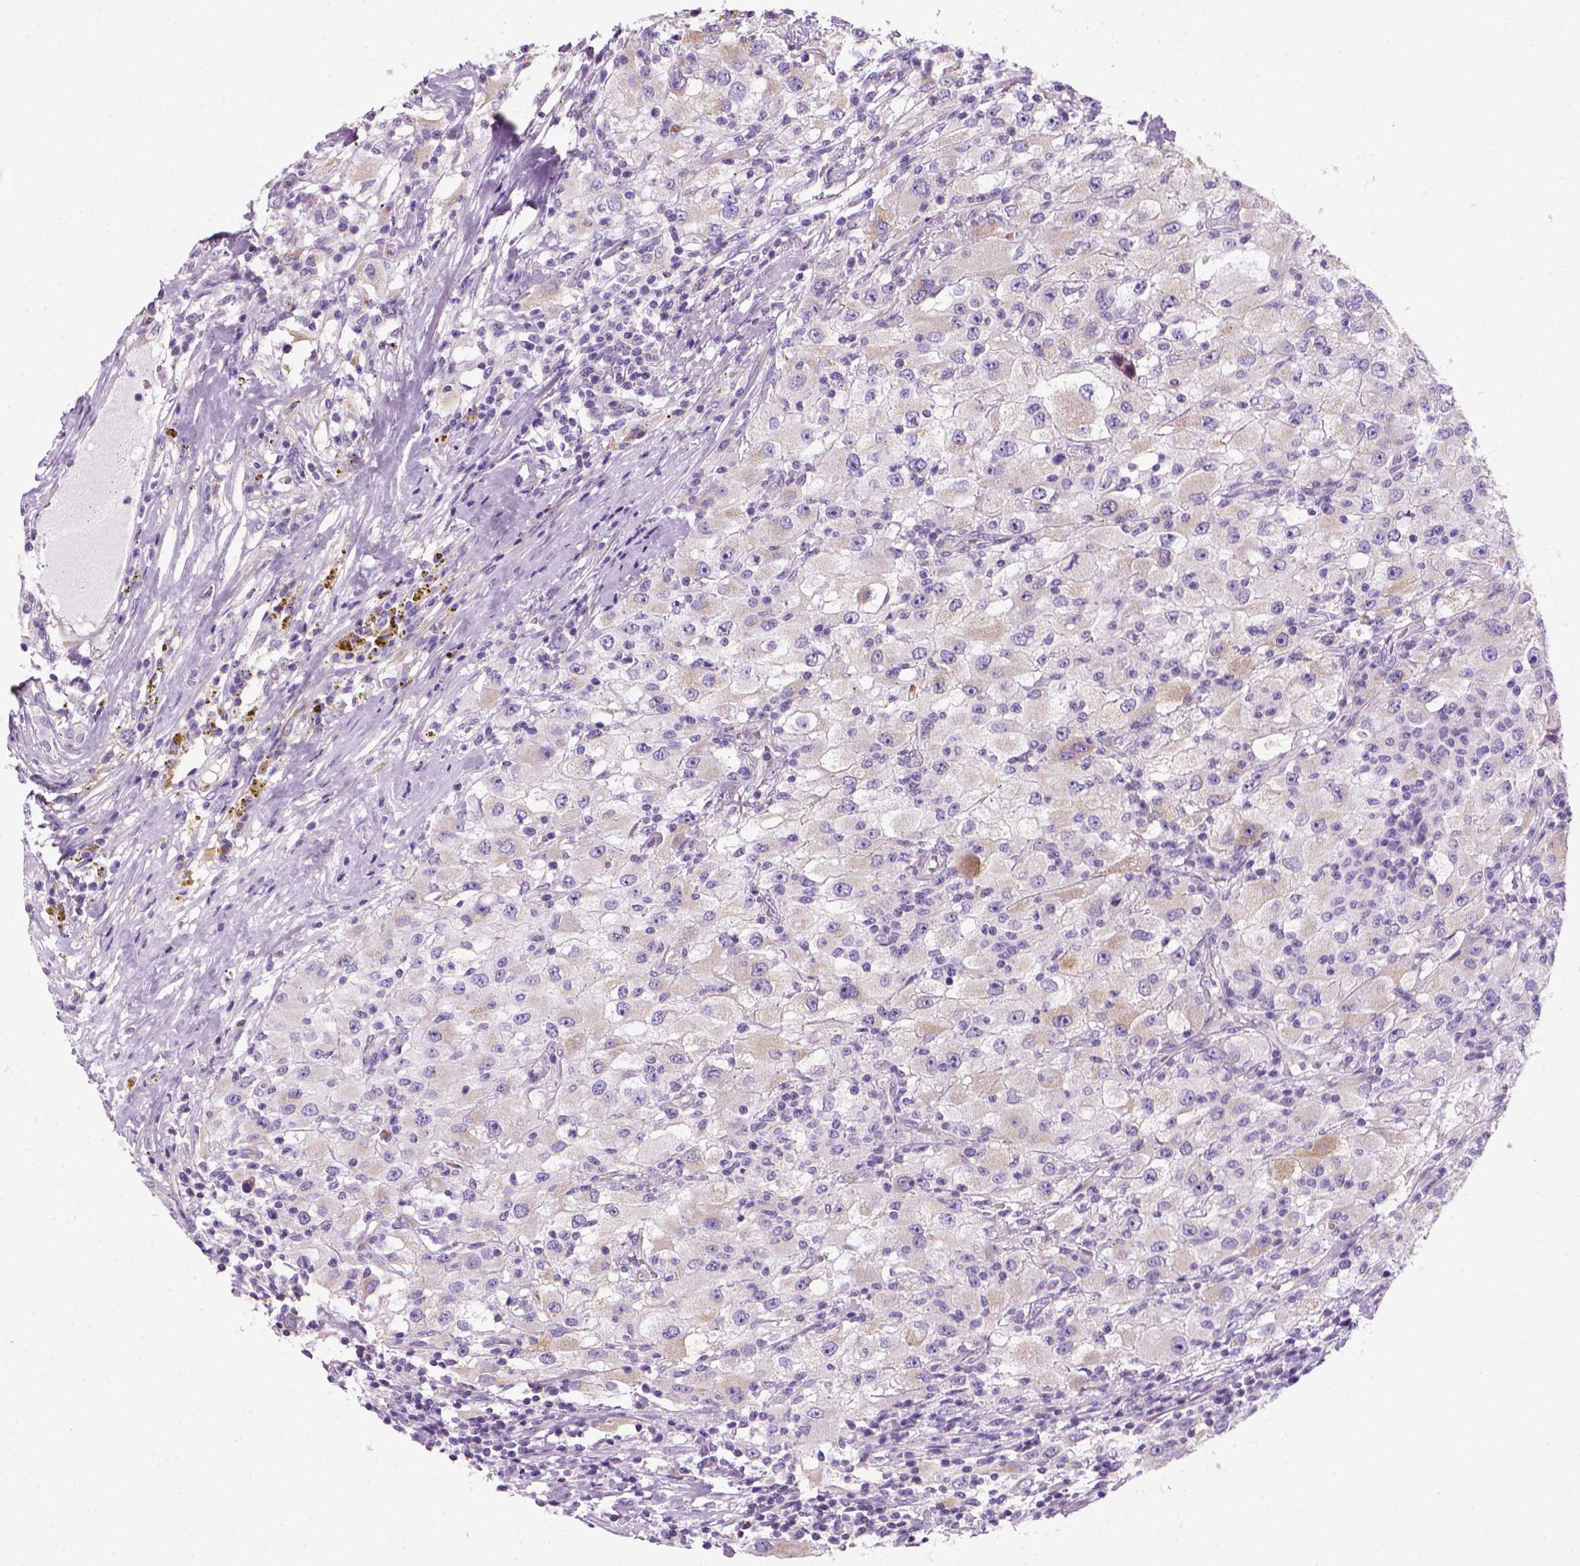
{"staining": {"intensity": "weak", "quantity": "<25%", "location": "cytoplasmic/membranous"}, "tissue": "renal cancer", "cell_type": "Tumor cells", "image_type": "cancer", "snomed": [{"axis": "morphology", "description": "Adenocarcinoma, NOS"}, {"axis": "topography", "description": "Kidney"}], "caption": "This is an immunohistochemistry (IHC) histopathology image of human renal cancer. There is no expression in tumor cells.", "gene": "CES2", "patient": {"sex": "female", "age": 67}}